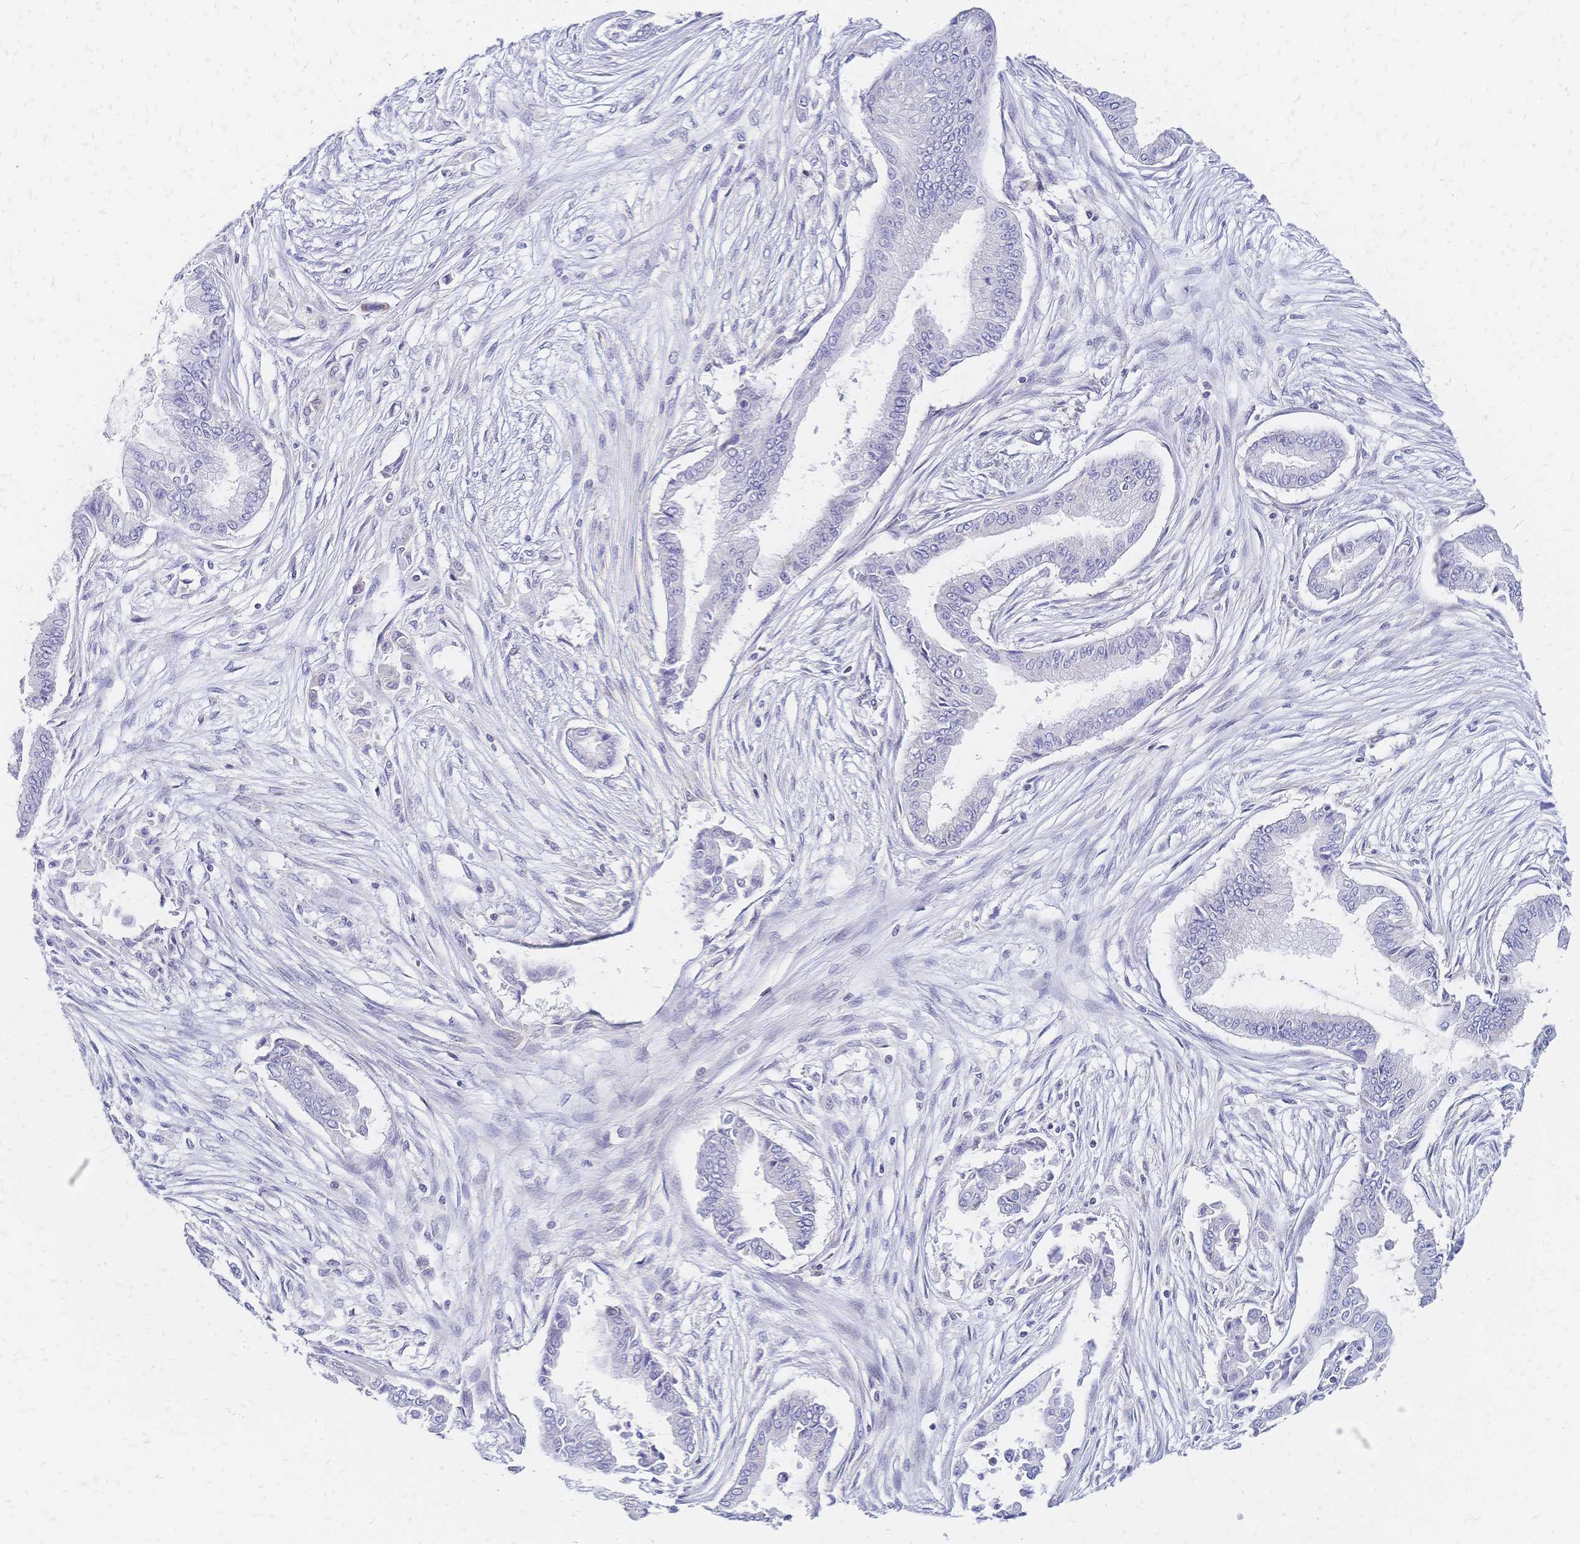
{"staining": {"intensity": "negative", "quantity": "none", "location": "none"}, "tissue": "pancreatic cancer", "cell_type": "Tumor cells", "image_type": "cancer", "snomed": [{"axis": "morphology", "description": "Adenocarcinoma, NOS"}, {"axis": "topography", "description": "Pancreas"}], "caption": "The photomicrograph shows no staining of tumor cells in pancreatic adenocarcinoma.", "gene": "CBX7", "patient": {"sex": "female", "age": 68}}